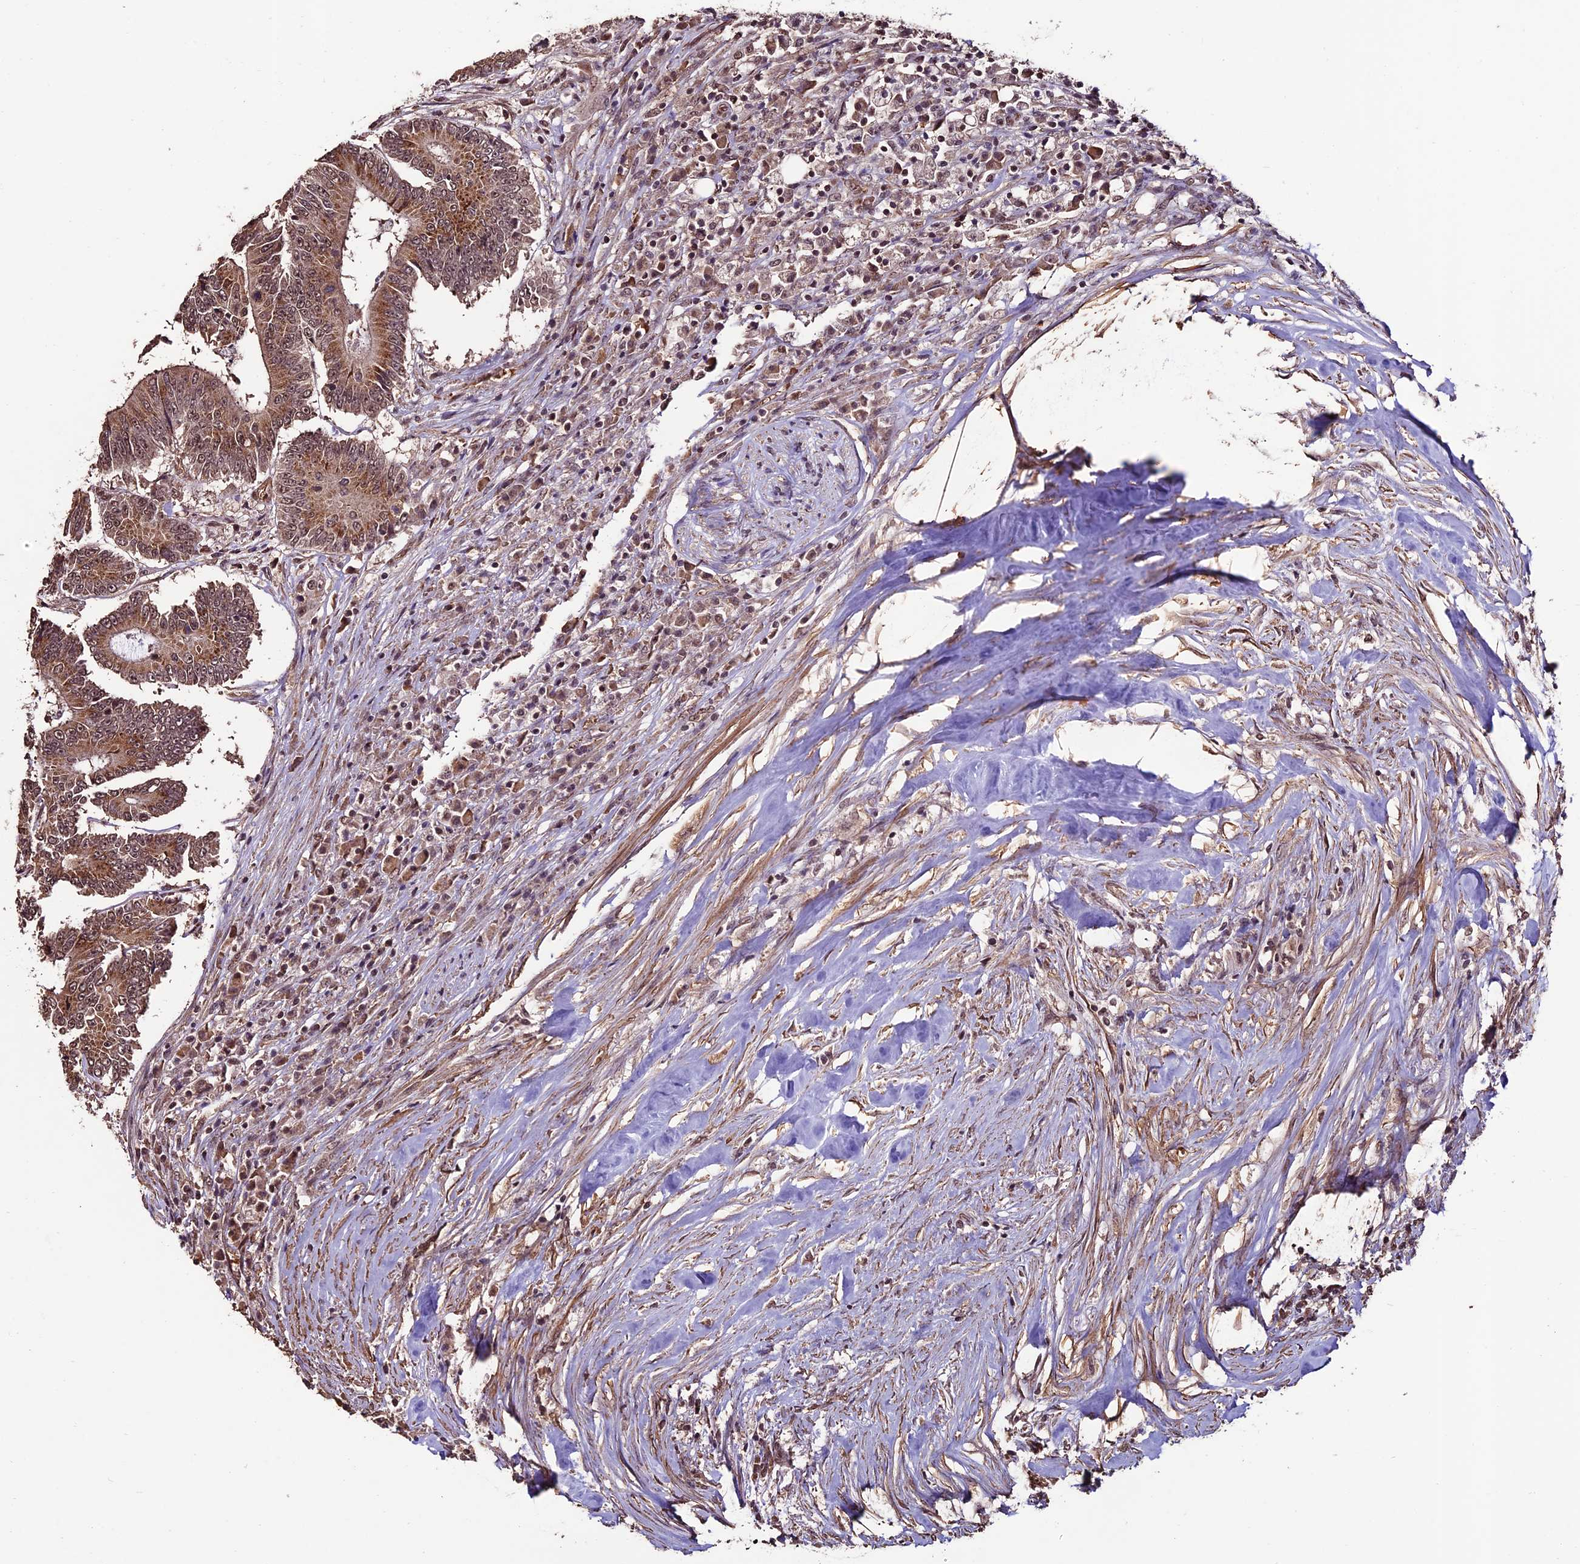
{"staining": {"intensity": "moderate", "quantity": ">75%", "location": "cytoplasmic/membranous,nuclear"}, "tissue": "colorectal cancer", "cell_type": "Tumor cells", "image_type": "cancer", "snomed": [{"axis": "morphology", "description": "Adenocarcinoma, NOS"}, {"axis": "topography", "description": "Colon"}], "caption": "Colorectal cancer (adenocarcinoma) stained for a protein displays moderate cytoplasmic/membranous and nuclear positivity in tumor cells.", "gene": "CABIN1", "patient": {"sex": "male", "age": 83}}